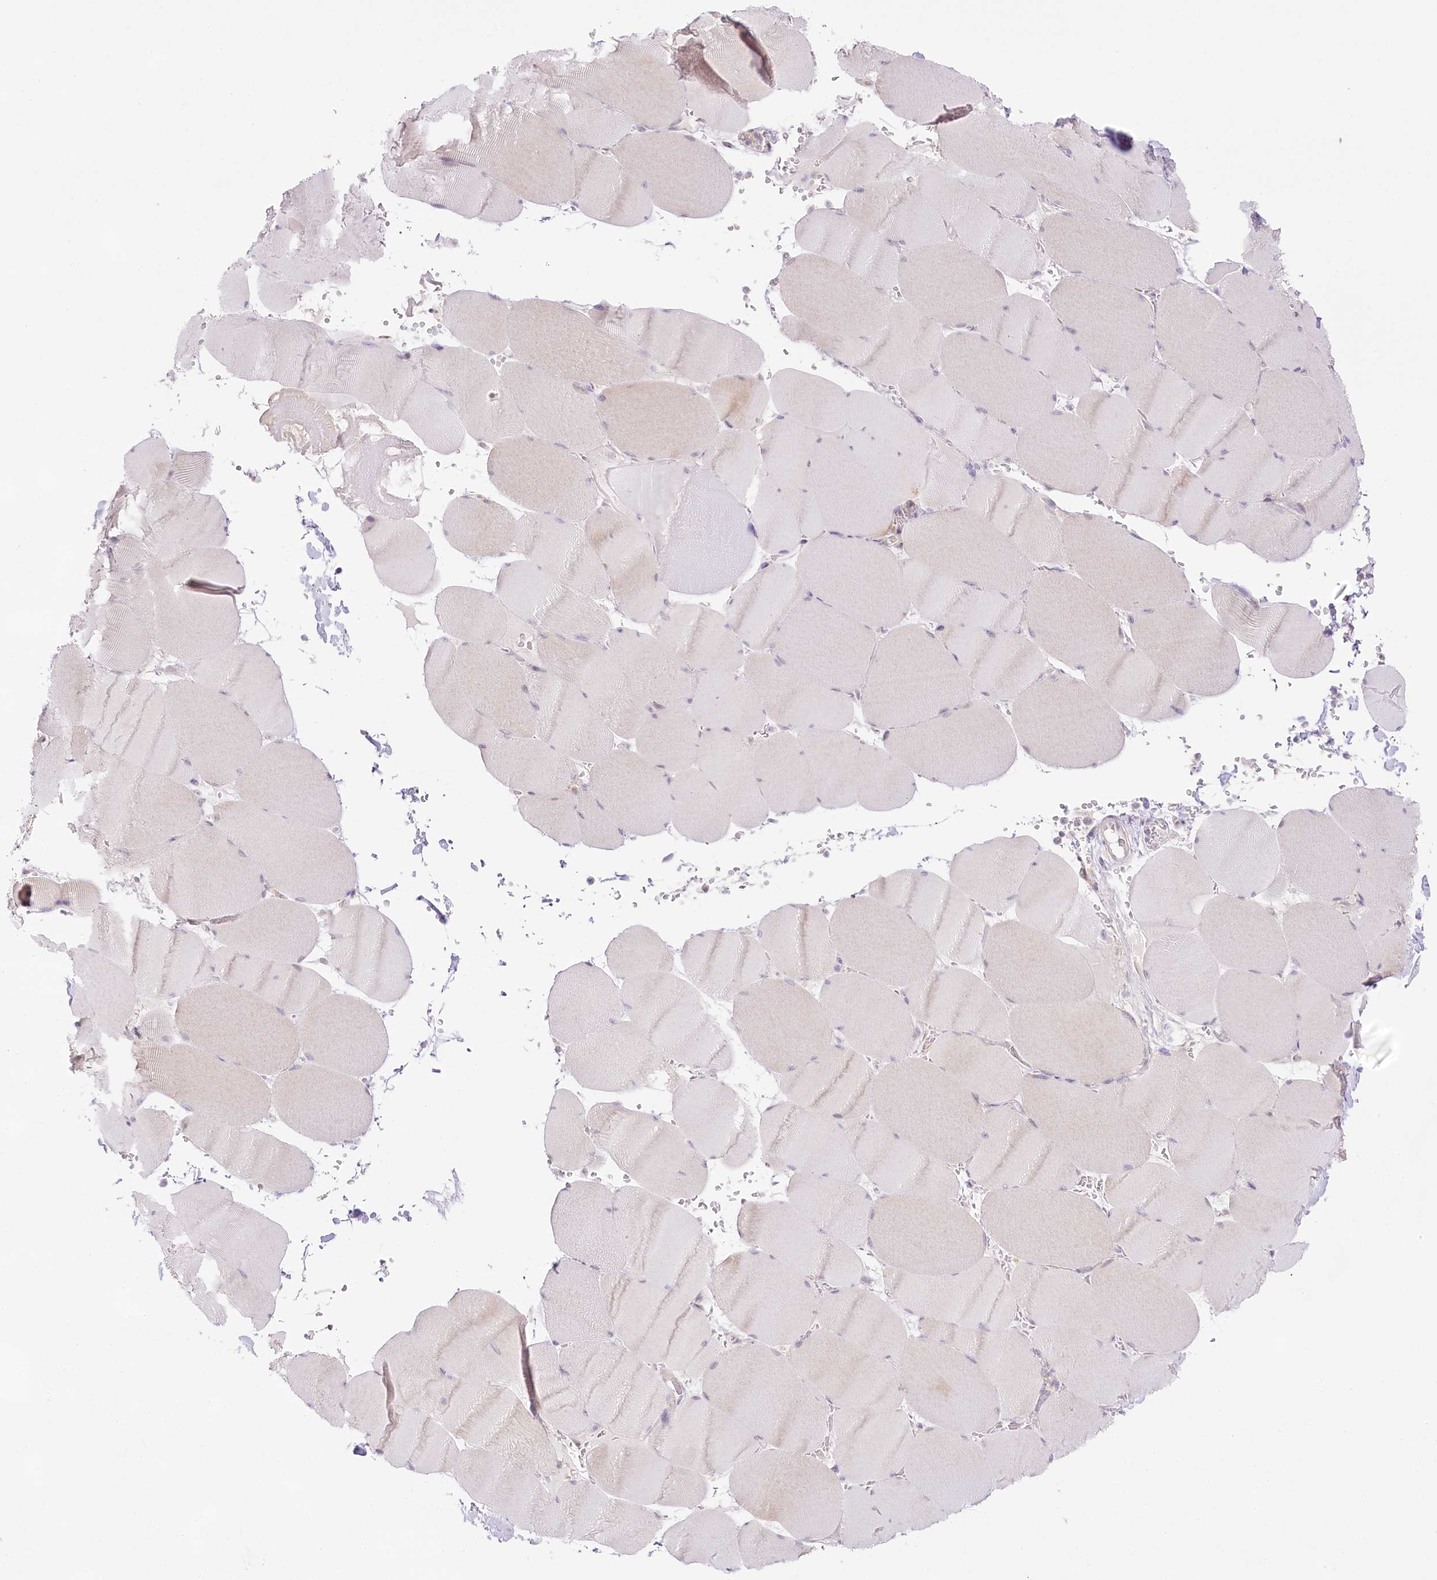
{"staining": {"intensity": "negative", "quantity": "none", "location": "none"}, "tissue": "skeletal muscle", "cell_type": "Myocytes", "image_type": "normal", "snomed": [{"axis": "morphology", "description": "Normal tissue, NOS"}, {"axis": "topography", "description": "Skeletal muscle"}, {"axis": "topography", "description": "Head-Neck"}], "caption": "Image shows no significant protein expression in myocytes of normal skeletal muscle.", "gene": "CCDC30", "patient": {"sex": "male", "age": 66}}